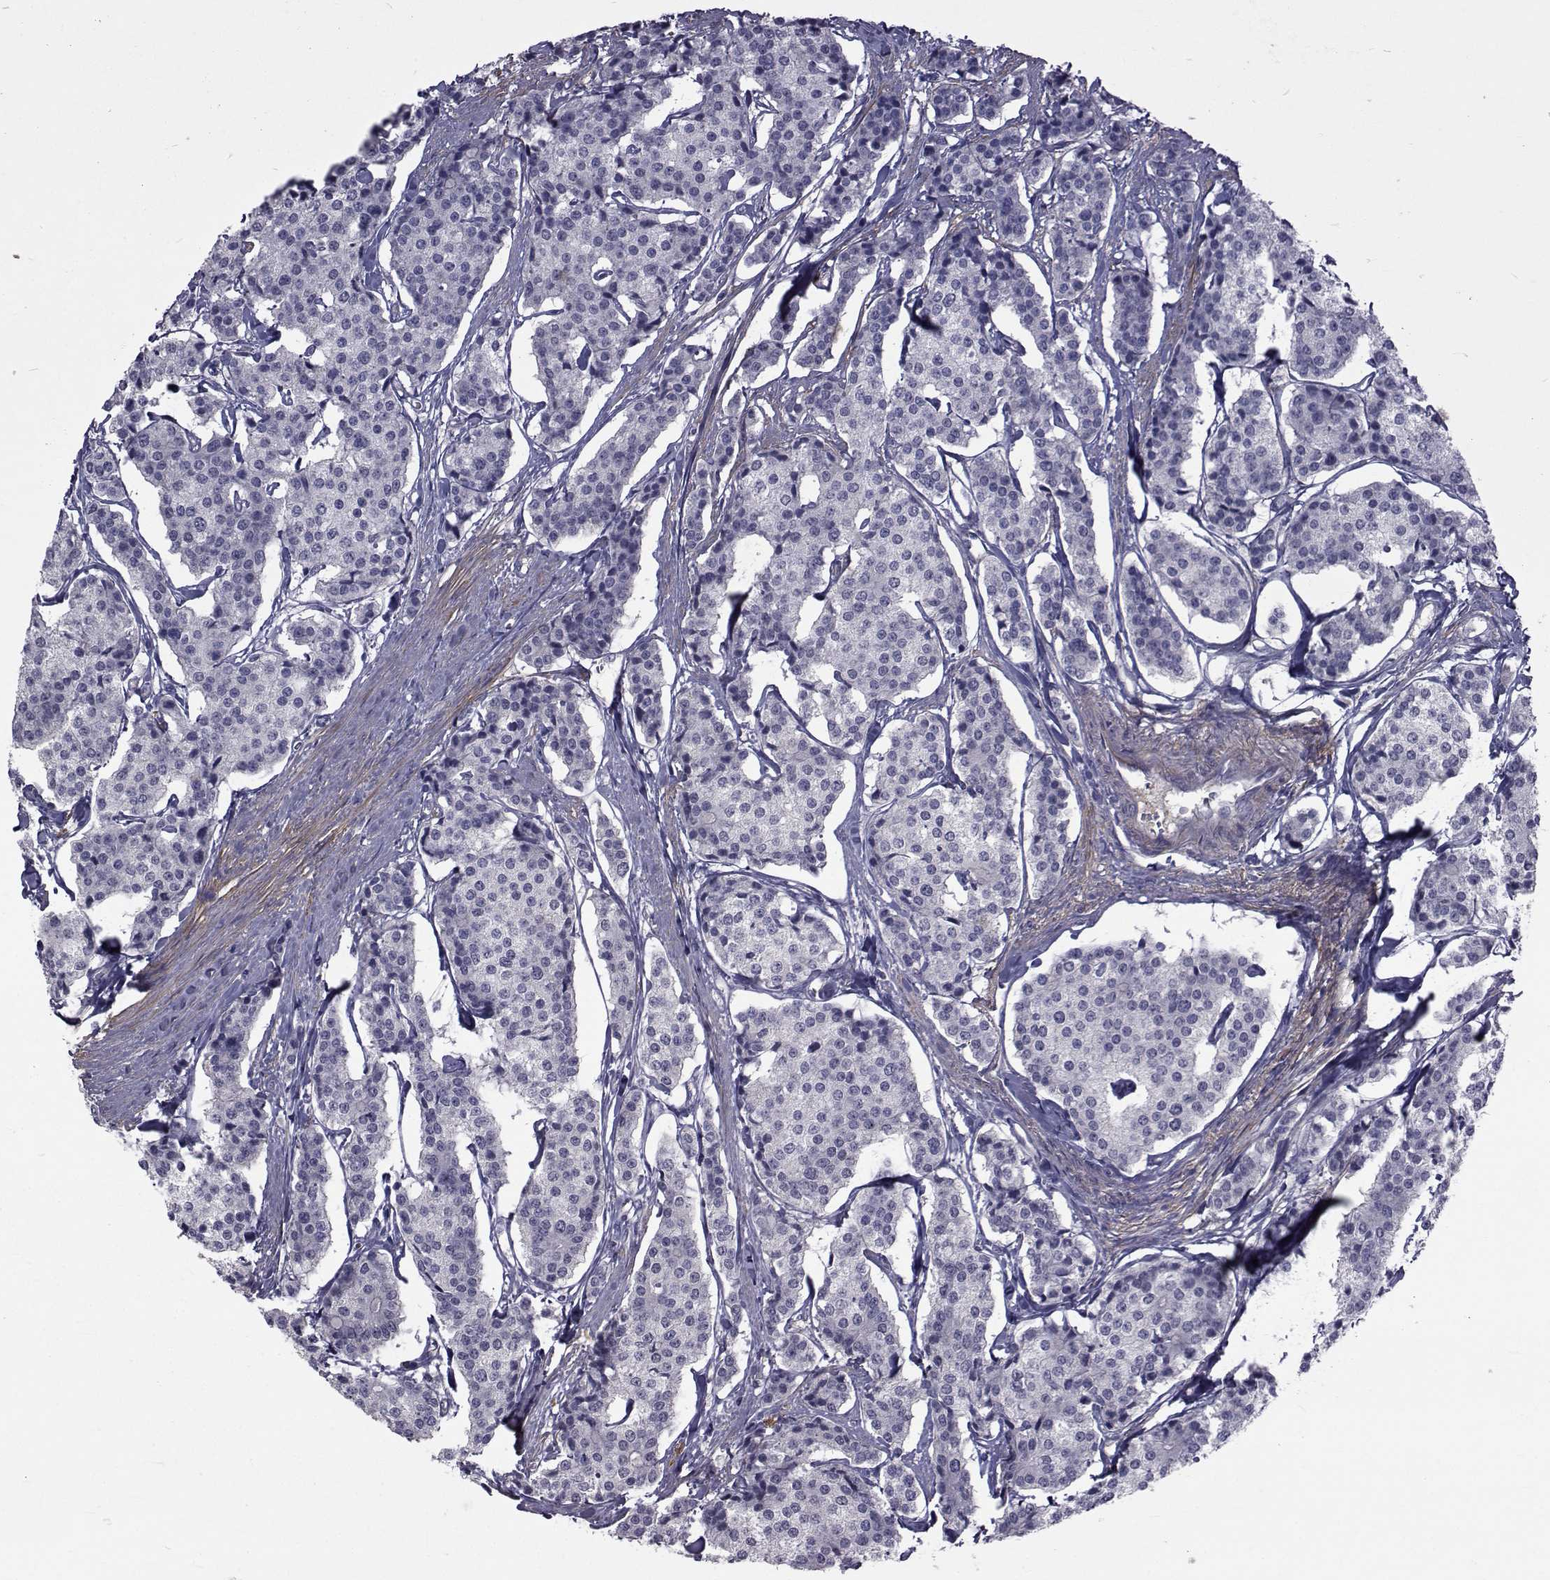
{"staining": {"intensity": "negative", "quantity": "none", "location": "none"}, "tissue": "carcinoid", "cell_type": "Tumor cells", "image_type": "cancer", "snomed": [{"axis": "morphology", "description": "Carcinoid, malignant, NOS"}, {"axis": "topography", "description": "Small intestine"}], "caption": "Immunohistochemistry (IHC) photomicrograph of human carcinoid stained for a protein (brown), which demonstrates no expression in tumor cells.", "gene": "CFAP74", "patient": {"sex": "female", "age": 65}}